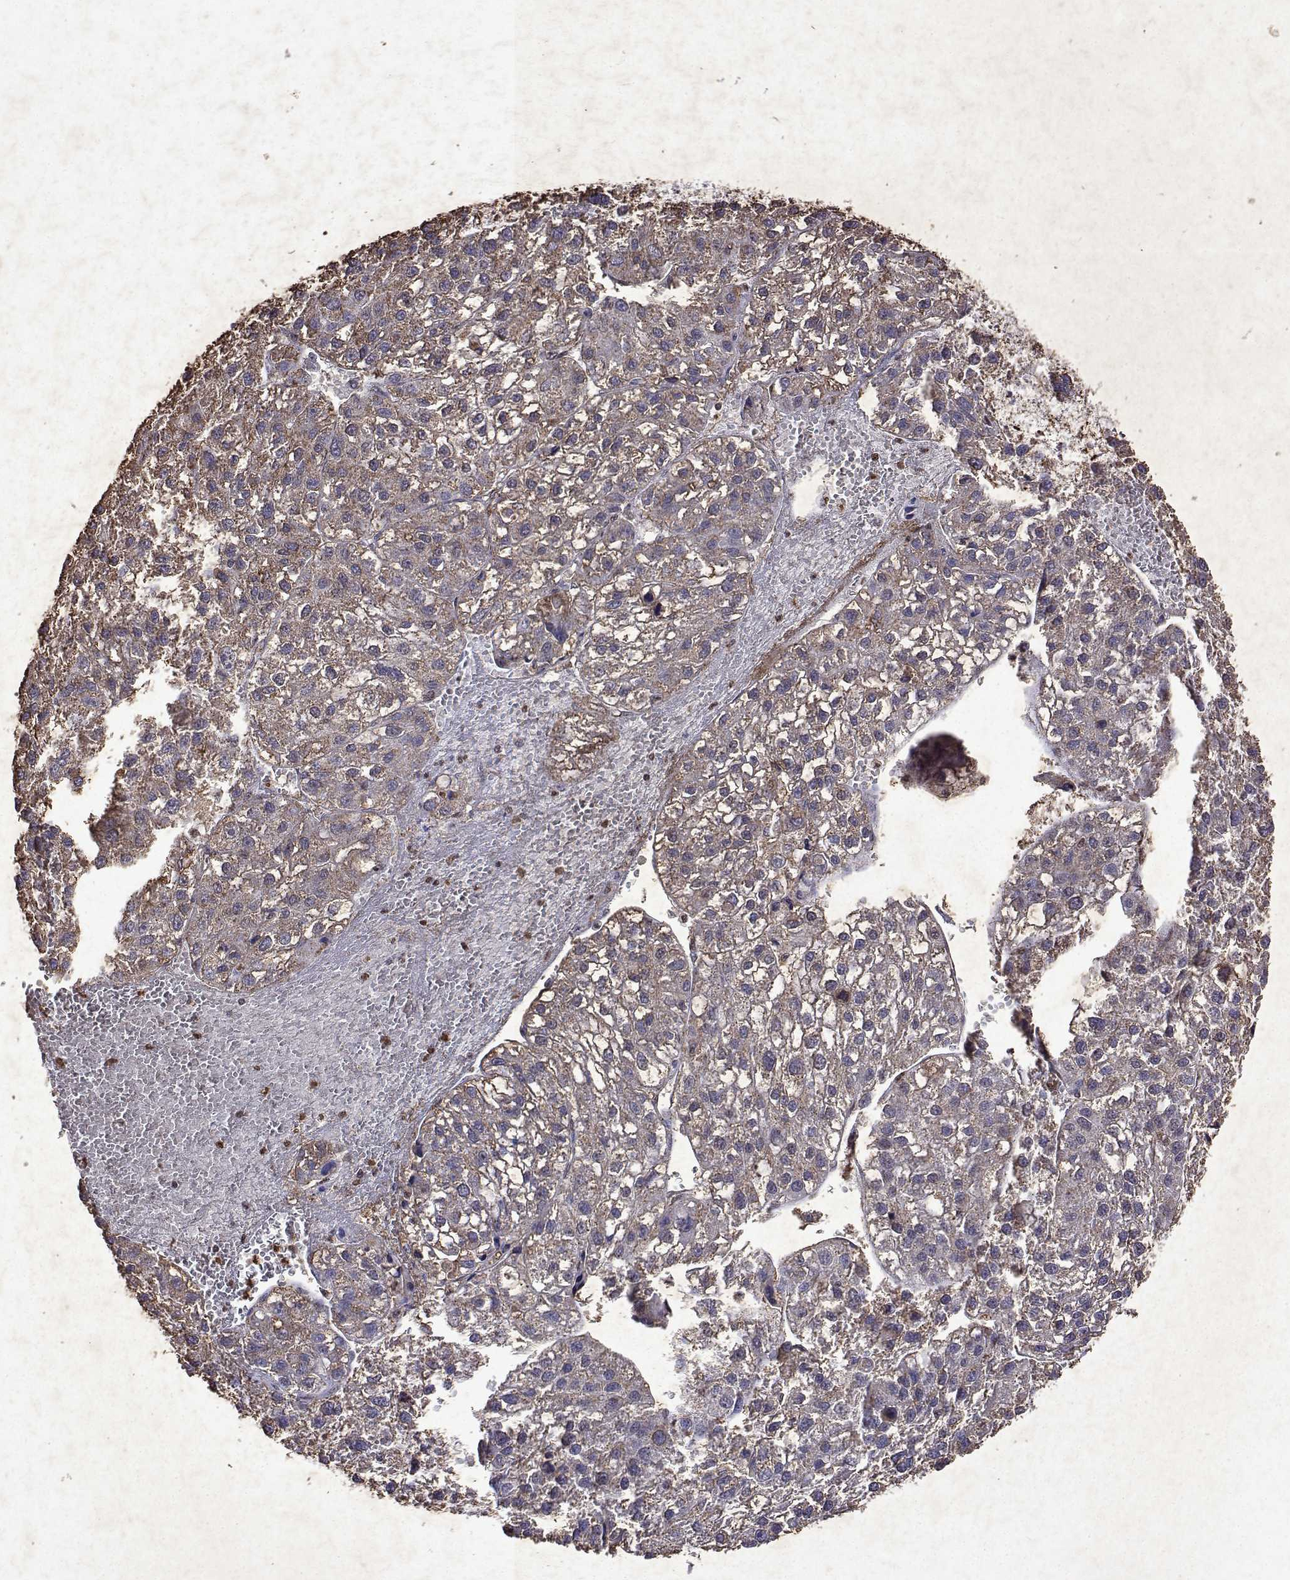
{"staining": {"intensity": "weak", "quantity": "25%-75%", "location": "cytoplasmic/membranous"}, "tissue": "liver cancer", "cell_type": "Tumor cells", "image_type": "cancer", "snomed": [{"axis": "morphology", "description": "Carcinoma, Hepatocellular, NOS"}, {"axis": "topography", "description": "Liver"}], "caption": "Liver hepatocellular carcinoma stained for a protein shows weak cytoplasmic/membranous positivity in tumor cells.", "gene": "DUSP28", "patient": {"sex": "female", "age": 70}}